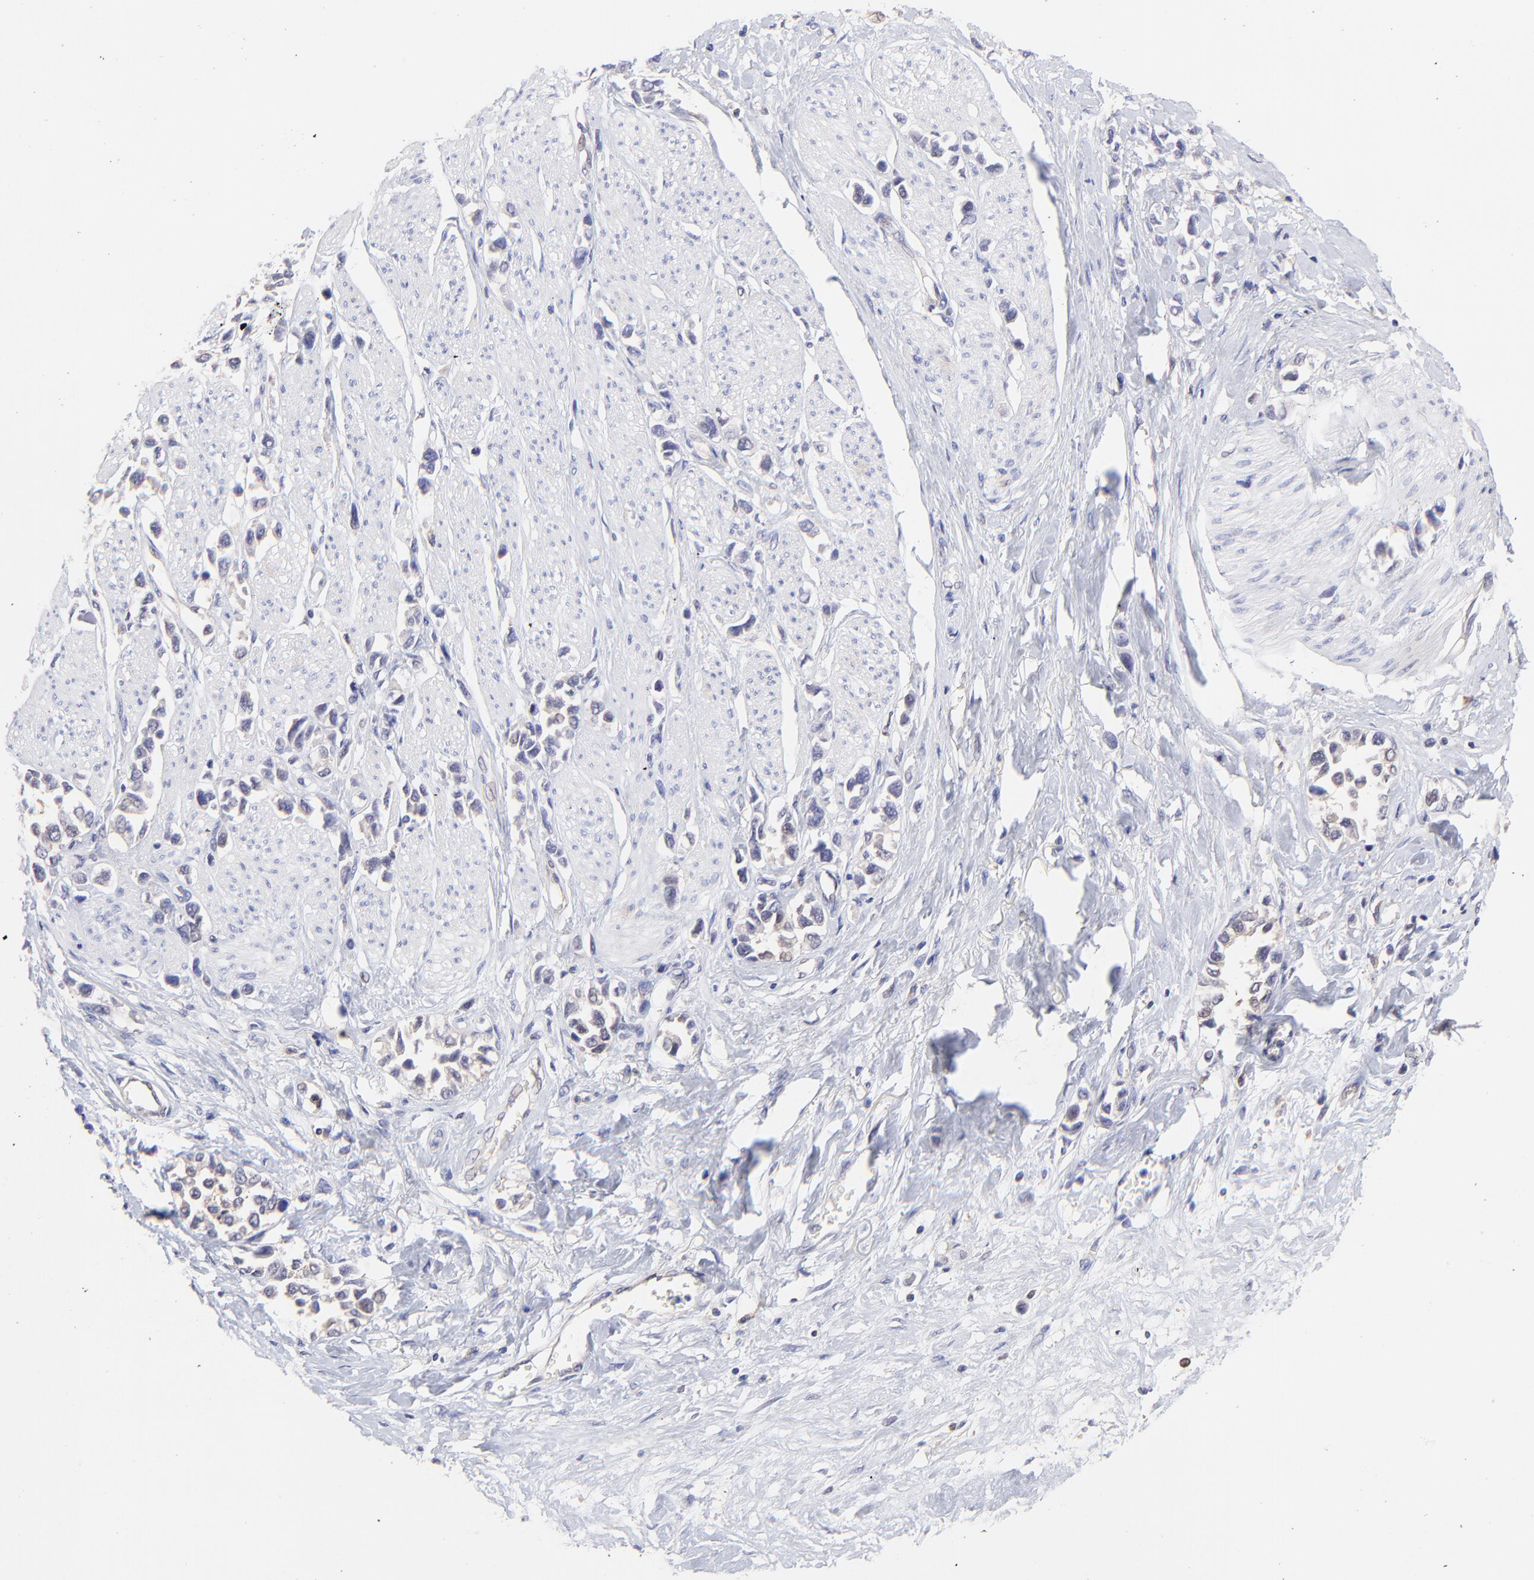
{"staining": {"intensity": "negative", "quantity": "none", "location": "none"}, "tissue": "stomach cancer", "cell_type": "Tumor cells", "image_type": "cancer", "snomed": [{"axis": "morphology", "description": "Adenocarcinoma, NOS"}, {"axis": "topography", "description": "Stomach, upper"}], "caption": "Image shows no protein expression in tumor cells of stomach cancer (adenocarcinoma) tissue.", "gene": "HYAL1", "patient": {"sex": "male", "age": 76}}